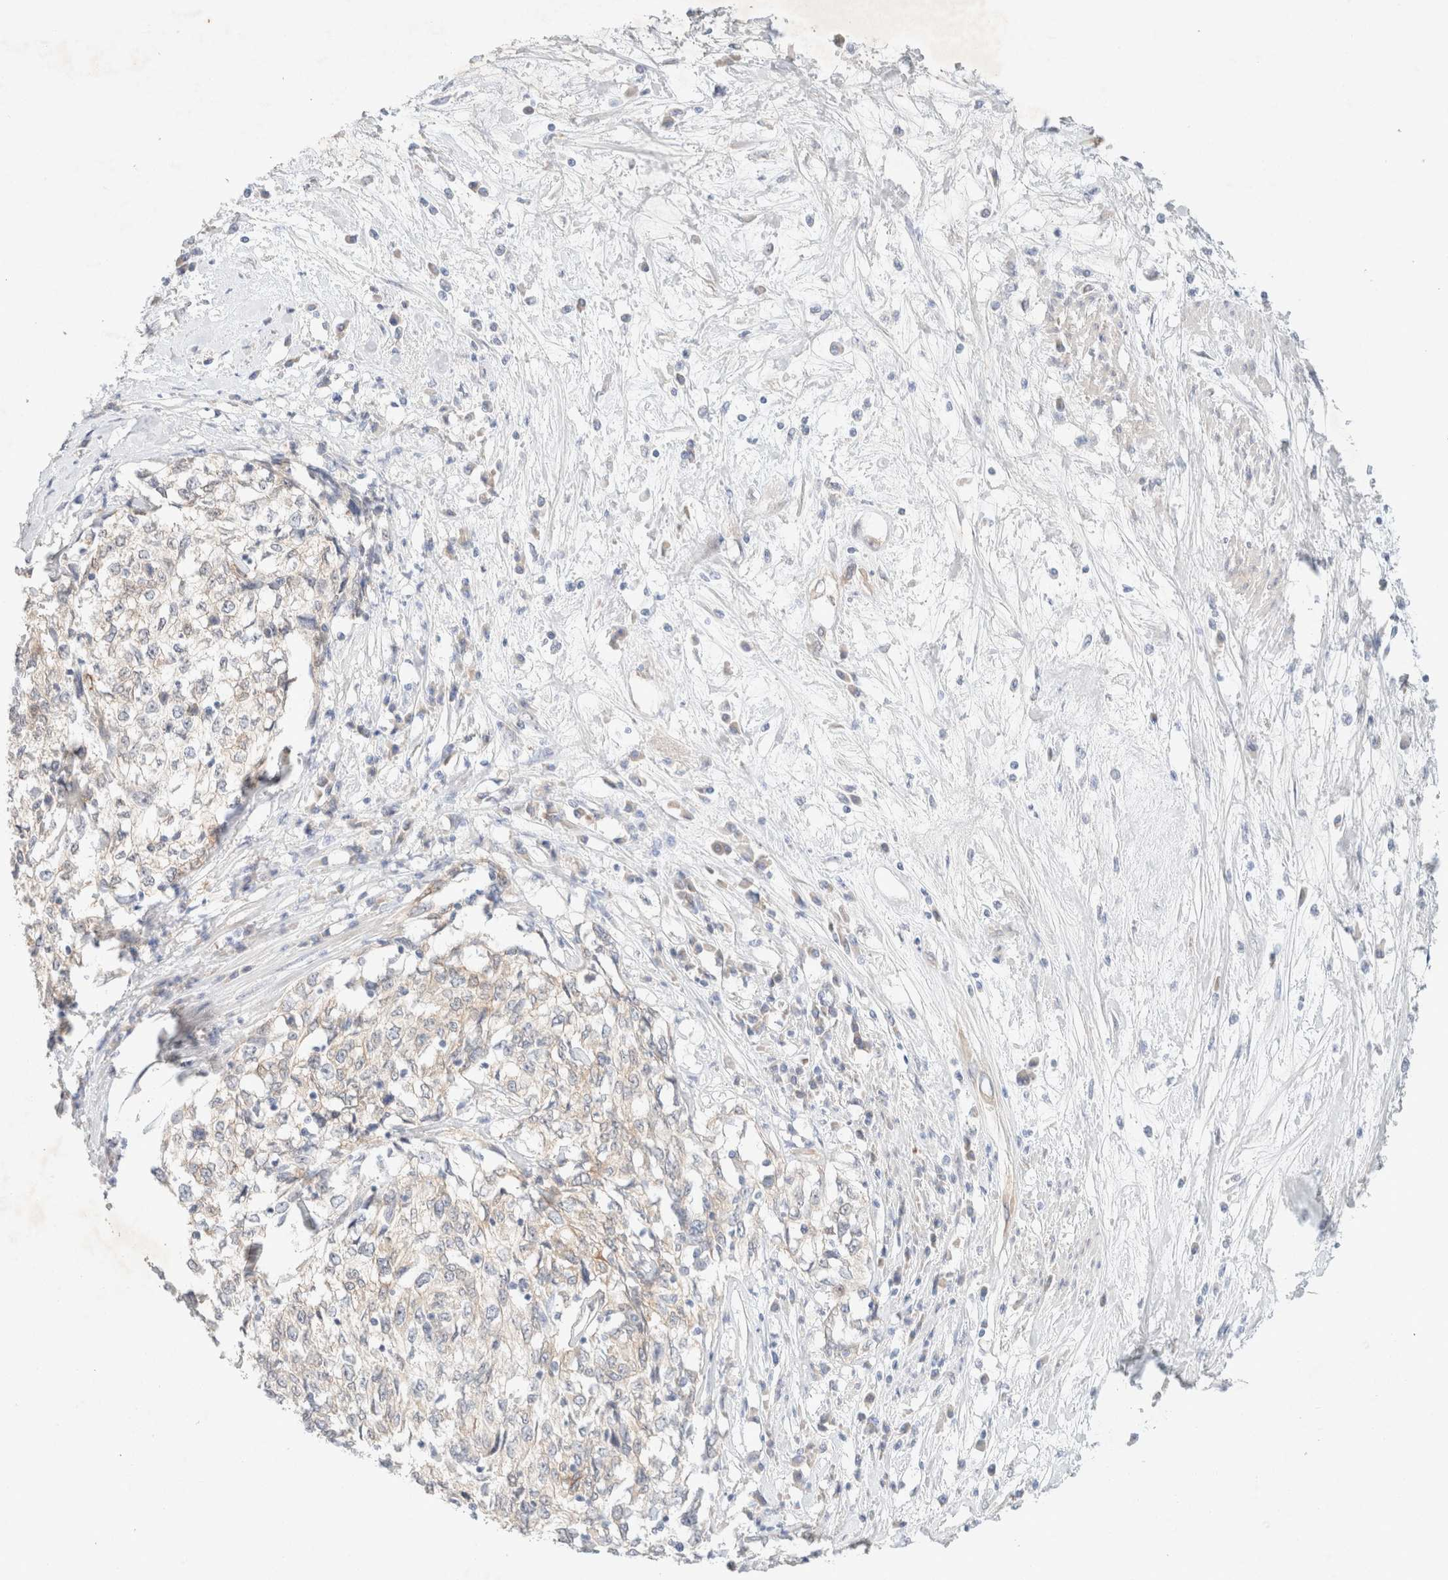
{"staining": {"intensity": "weak", "quantity": "<25%", "location": "cytoplasmic/membranous"}, "tissue": "cervical cancer", "cell_type": "Tumor cells", "image_type": "cancer", "snomed": [{"axis": "morphology", "description": "Squamous cell carcinoma, NOS"}, {"axis": "topography", "description": "Cervix"}], "caption": "The image displays no staining of tumor cells in cervical squamous cell carcinoma. (Immunohistochemistry, brightfield microscopy, high magnification).", "gene": "CSNK1E", "patient": {"sex": "female", "age": 57}}